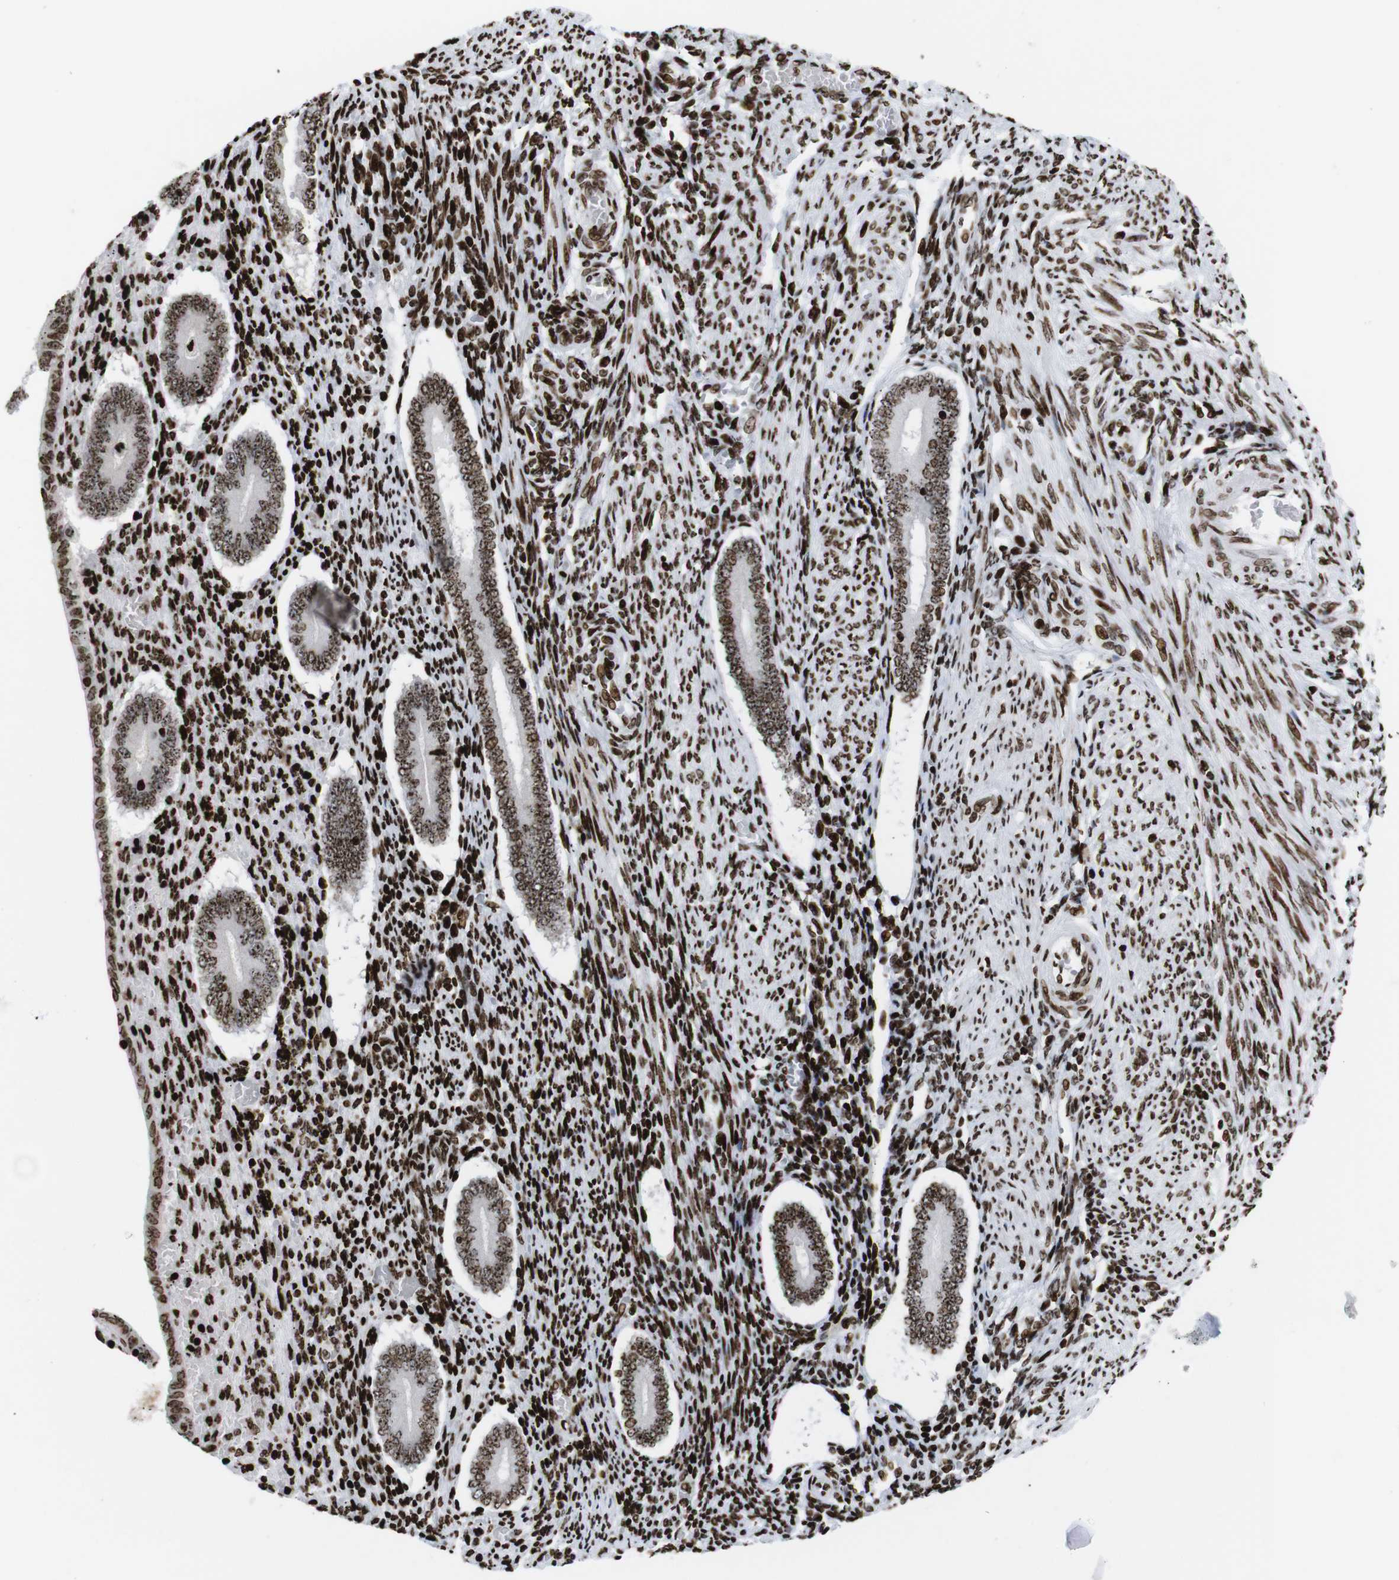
{"staining": {"intensity": "strong", "quantity": ">75%", "location": "nuclear"}, "tissue": "endometrium", "cell_type": "Cells in endometrial stroma", "image_type": "normal", "snomed": [{"axis": "morphology", "description": "Normal tissue, NOS"}, {"axis": "topography", "description": "Endometrium"}], "caption": "A histopathology image of endometrium stained for a protein demonstrates strong nuclear brown staining in cells in endometrial stroma.", "gene": "H1", "patient": {"sex": "female", "age": 42}}